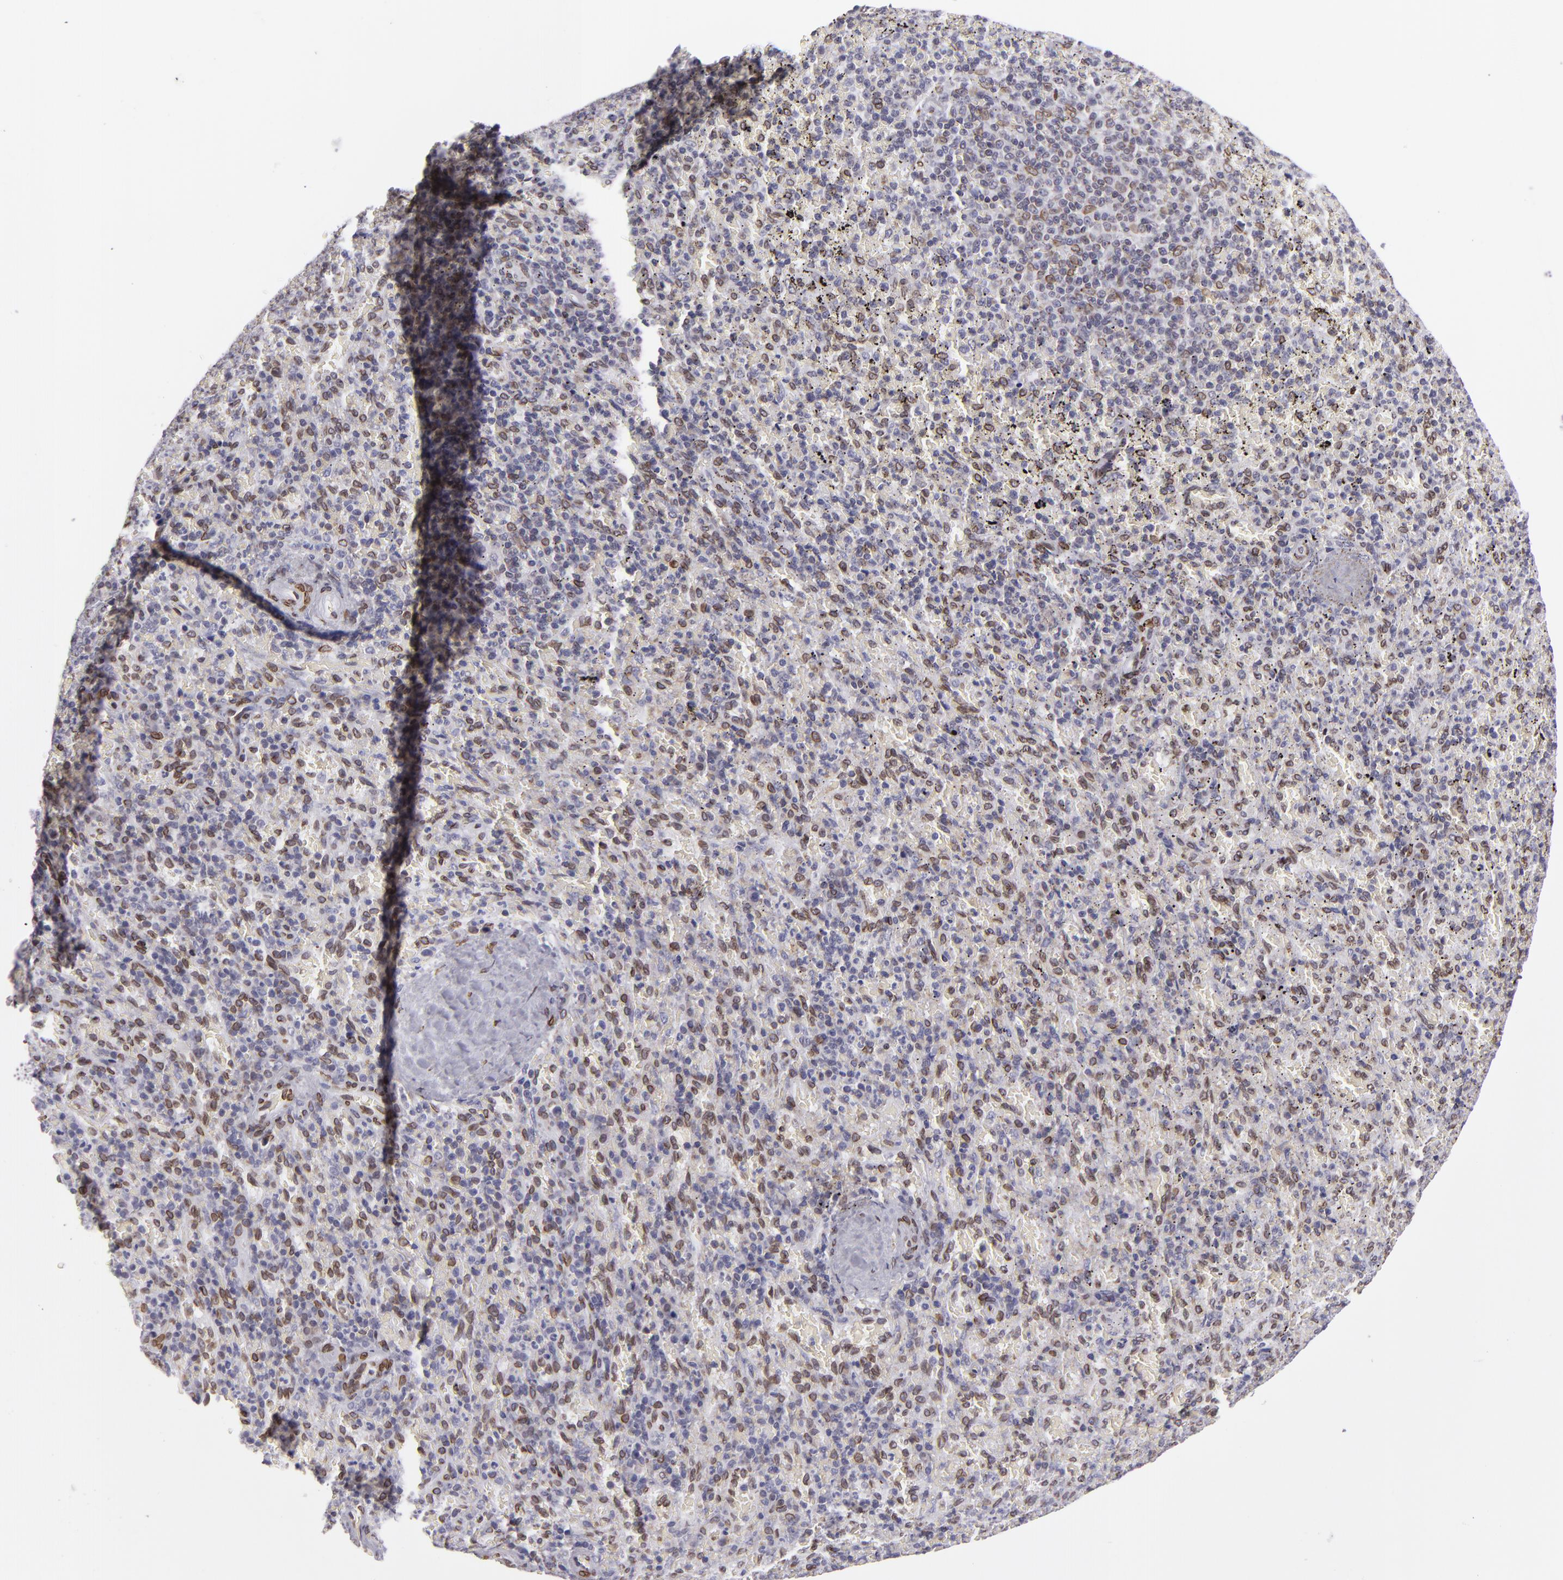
{"staining": {"intensity": "moderate", "quantity": ">75%", "location": "nuclear"}, "tissue": "spleen", "cell_type": "Cells in red pulp", "image_type": "normal", "snomed": [{"axis": "morphology", "description": "Normal tissue, NOS"}, {"axis": "topography", "description": "Spleen"}], "caption": "Human spleen stained with a brown dye displays moderate nuclear positive staining in approximately >75% of cells in red pulp.", "gene": "EMD", "patient": {"sex": "female", "age": 50}}